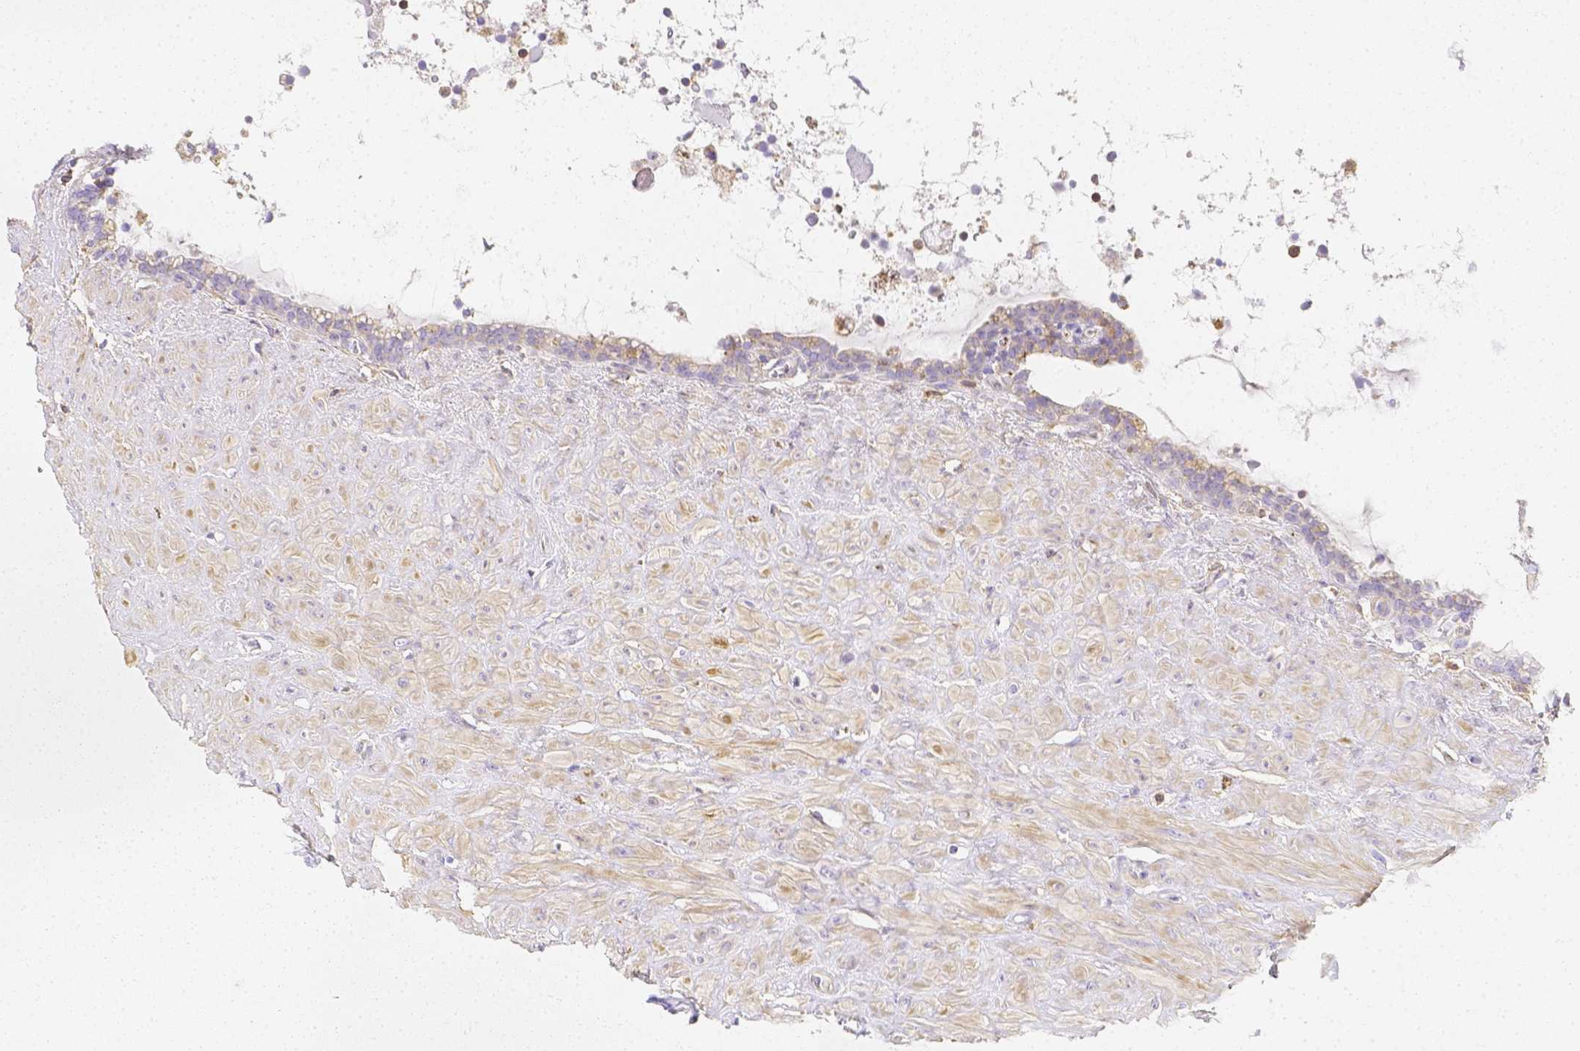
{"staining": {"intensity": "negative", "quantity": "none", "location": "none"}, "tissue": "seminal vesicle", "cell_type": "Glandular cells", "image_type": "normal", "snomed": [{"axis": "morphology", "description": "Normal tissue, NOS"}, {"axis": "topography", "description": "Seminal veicle"}], "caption": "Seminal vesicle stained for a protein using IHC shows no staining glandular cells.", "gene": "ASAH2B", "patient": {"sex": "male", "age": 76}}